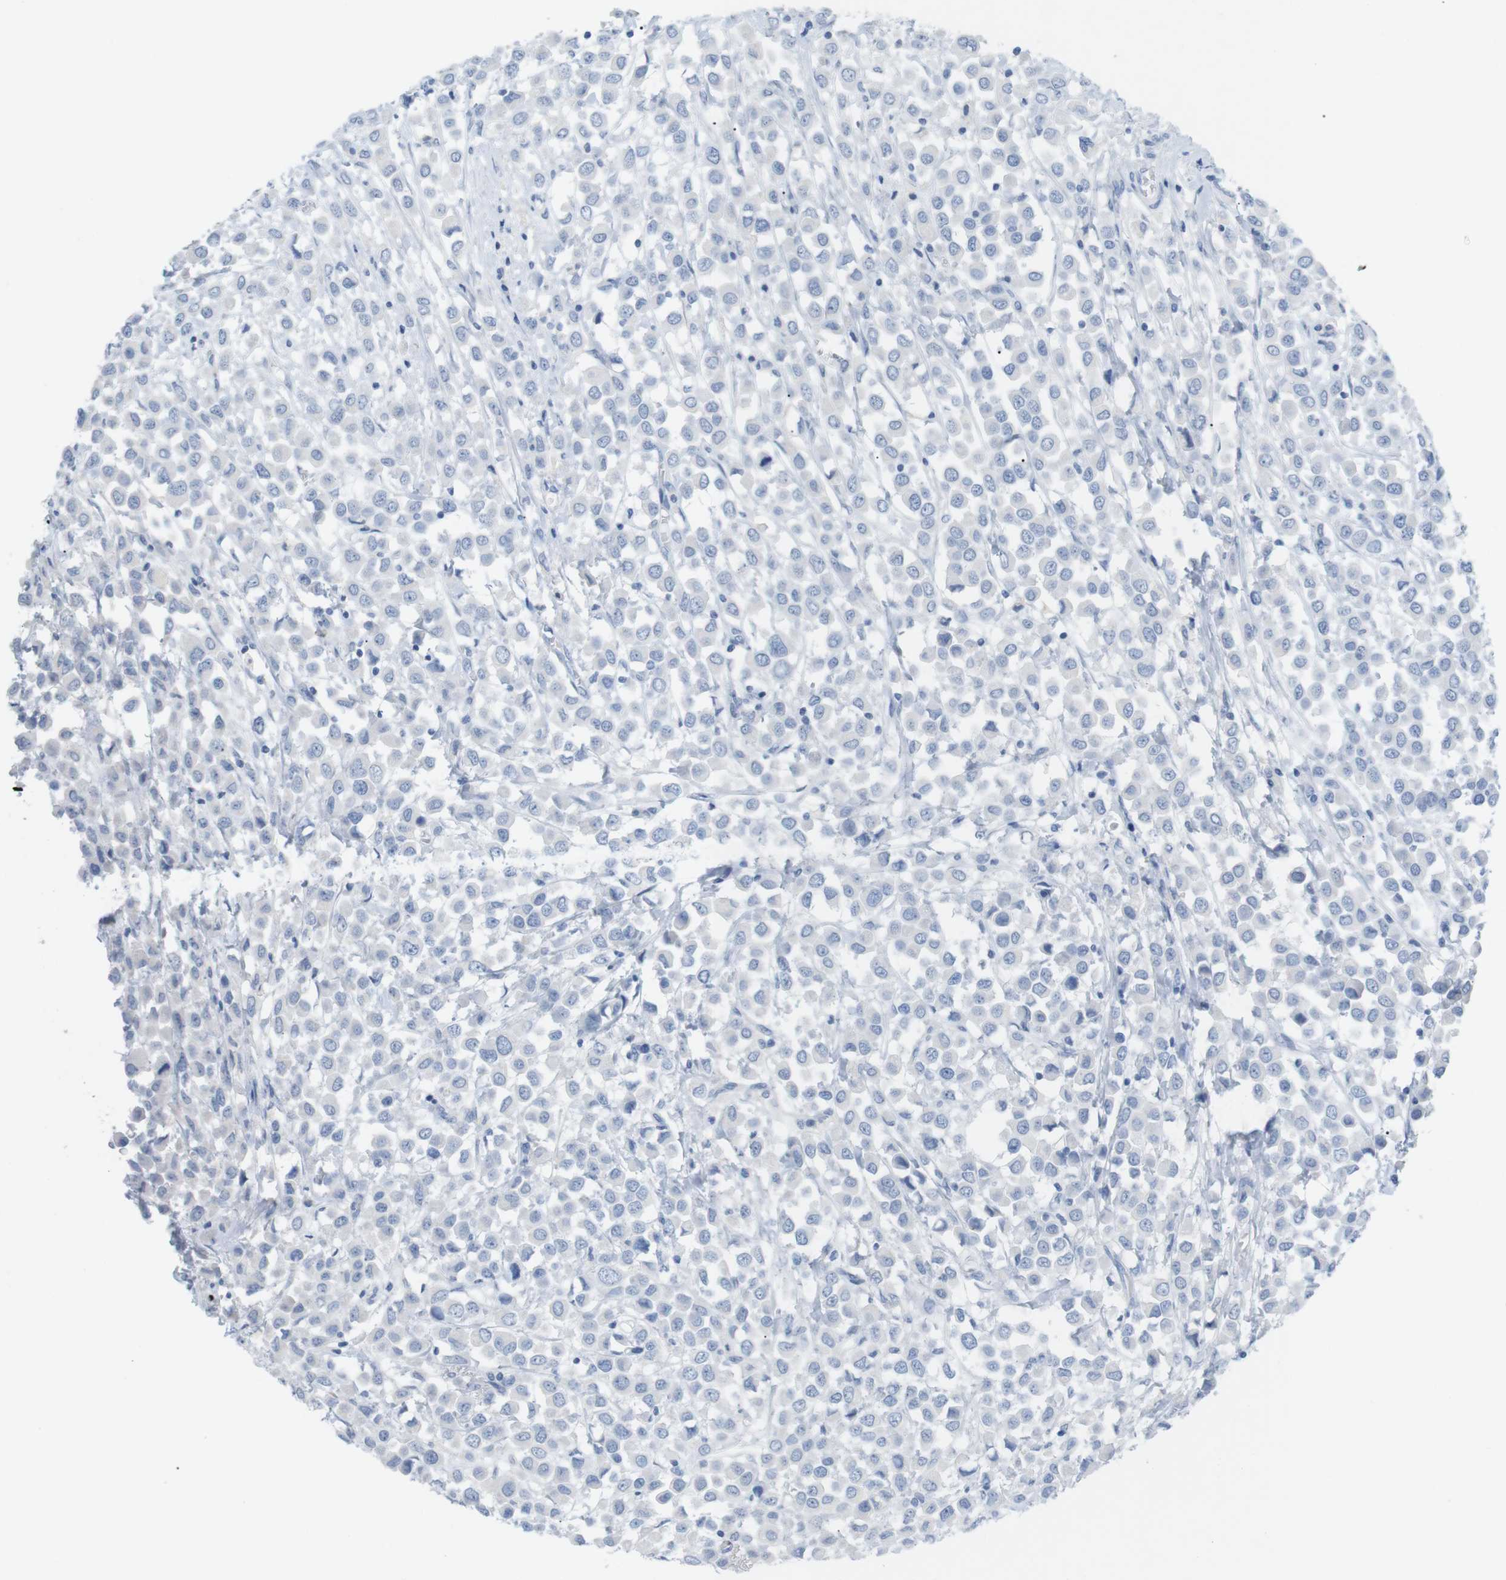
{"staining": {"intensity": "negative", "quantity": "none", "location": "none"}, "tissue": "breast cancer", "cell_type": "Tumor cells", "image_type": "cancer", "snomed": [{"axis": "morphology", "description": "Duct carcinoma"}, {"axis": "topography", "description": "Breast"}], "caption": "Tumor cells show no significant protein positivity in breast cancer. (Stains: DAB IHC with hematoxylin counter stain, Microscopy: brightfield microscopy at high magnification).", "gene": "HBG2", "patient": {"sex": "female", "age": 61}}